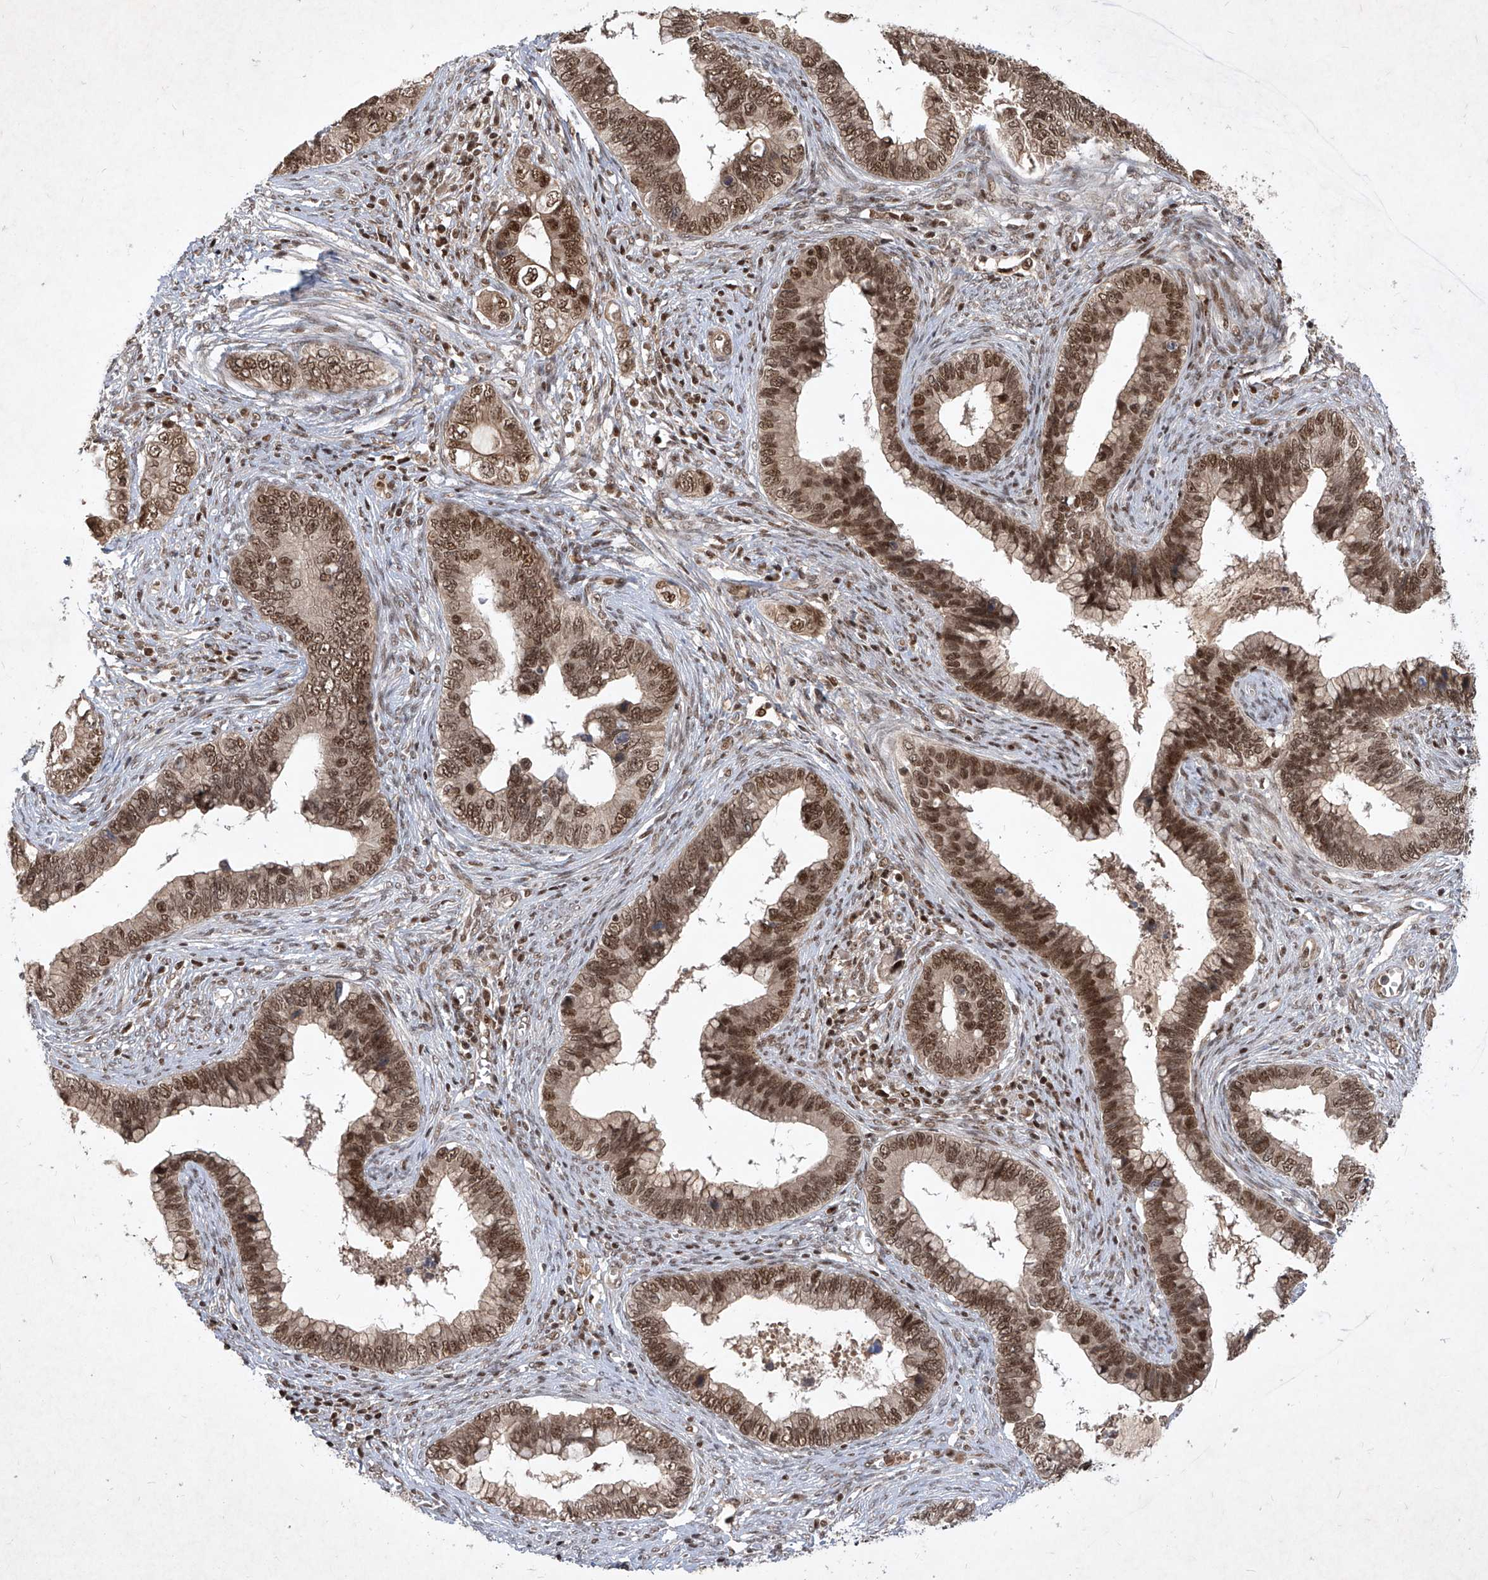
{"staining": {"intensity": "moderate", "quantity": ">75%", "location": "nuclear"}, "tissue": "cervical cancer", "cell_type": "Tumor cells", "image_type": "cancer", "snomed": [{"axis": "morphology", "description": "Adenocarcinoma, NOS"}, {"axis": "topography", "description": "Cervix"}], "caption": "Immunohistochemical staining of human cervical adenocarcinoma demonstrates medium levels of moderate nuclear expression in about >75% of tumor cells. (DAB (3,3'-diaminobenzidine) IHC with brightfield microscopy, high magnification).", "gene": "IRF2", "patient": {"sex": "female", "age": 44}}